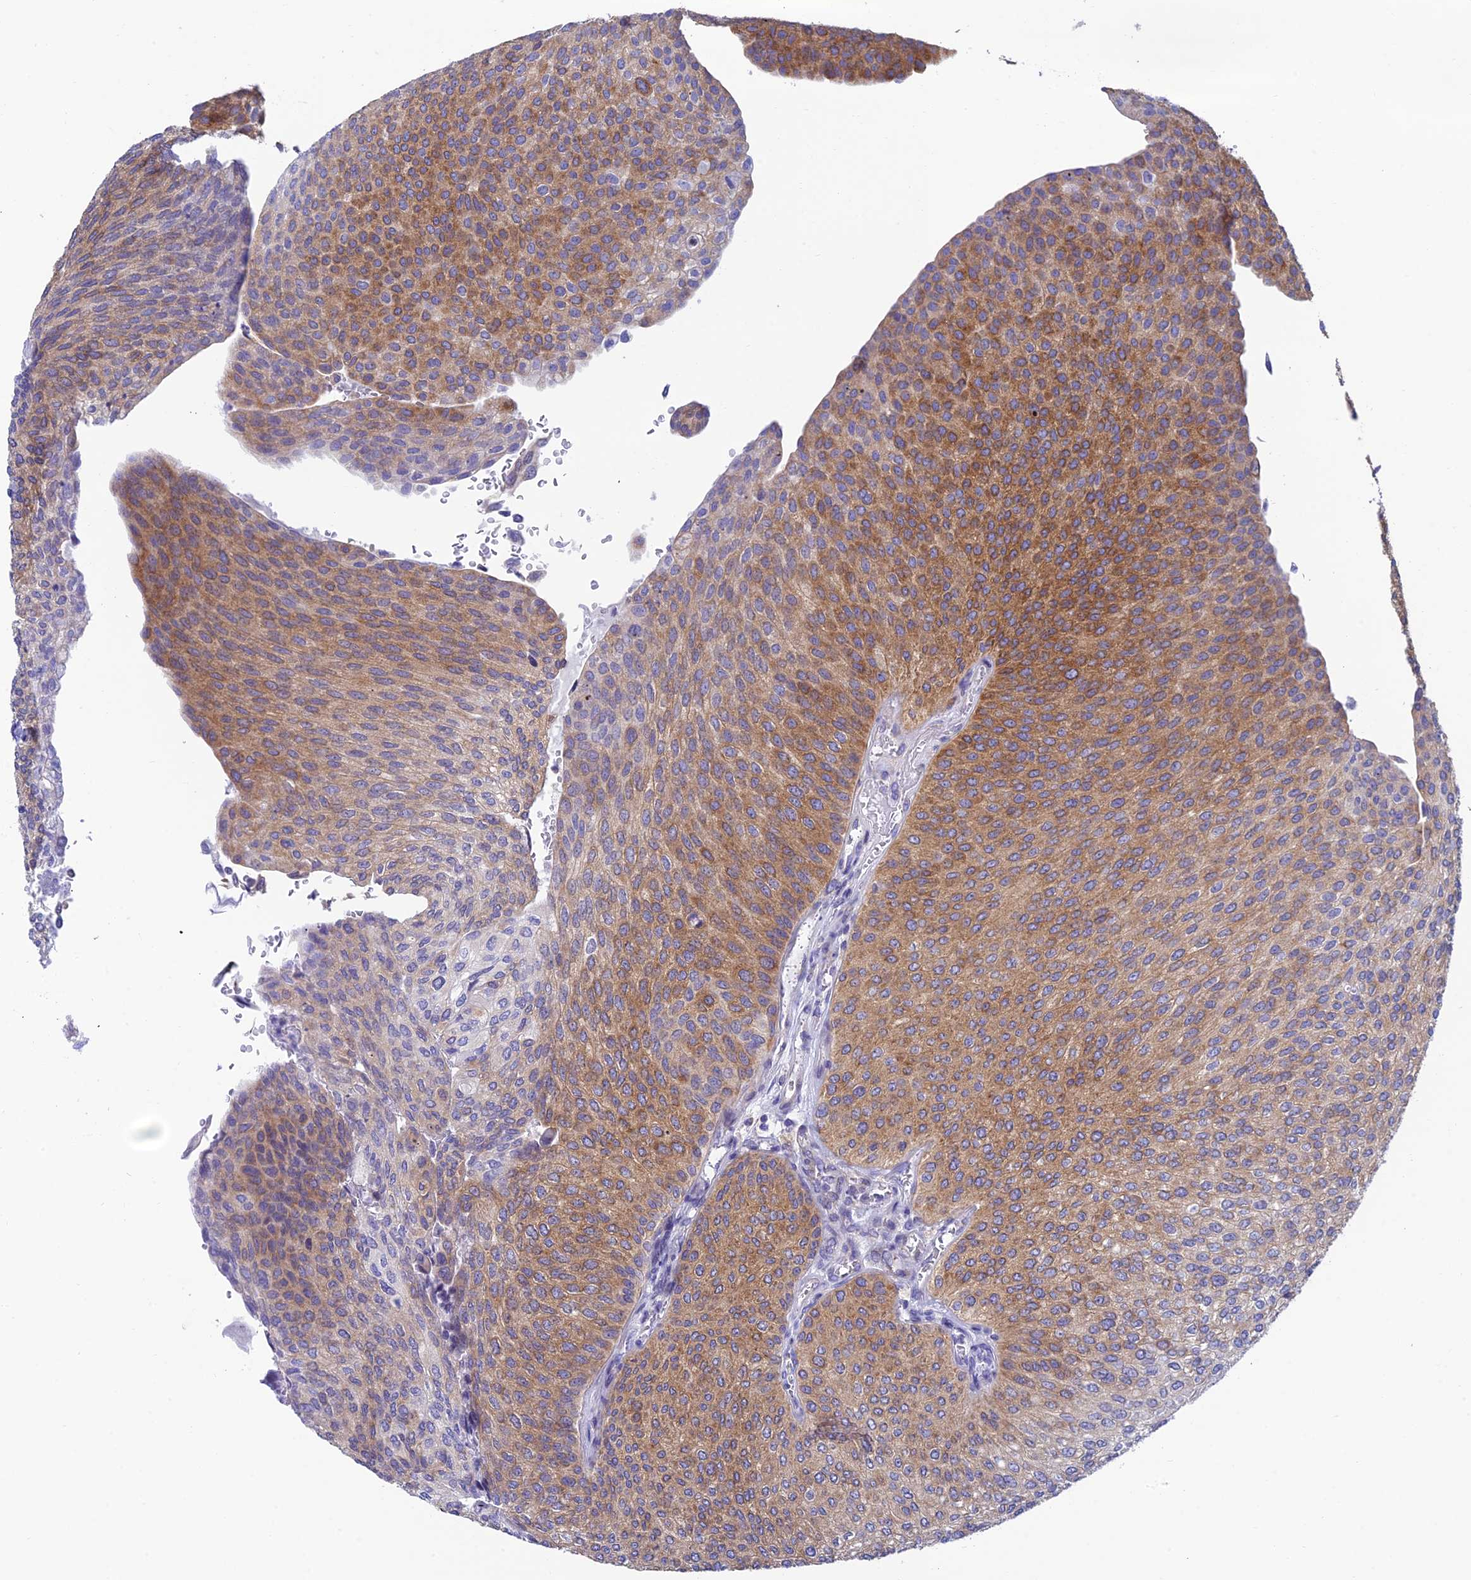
{"staining": {"intensity": "moderate", "quantity": ">75%", "location": "cytoplasmic/membranous"}, "tissue": "urothelial cancer", "cell_type": "Tumor cells", "image_type": "cancer", "snomed": [{"axis": "morphology", "description": "Urothelial carcinoma, High grade"}, {"axis": "topography", "description": "Urinary bladder"}], "caption": "IHC of urothelial carcinoma (high-grade) reveals medium levels of moderate cytoplasmic/membranous positivity in about >75% of tumor cells.", "gene": "REEP4", "patient": {"sex": "female", "age": 79}}